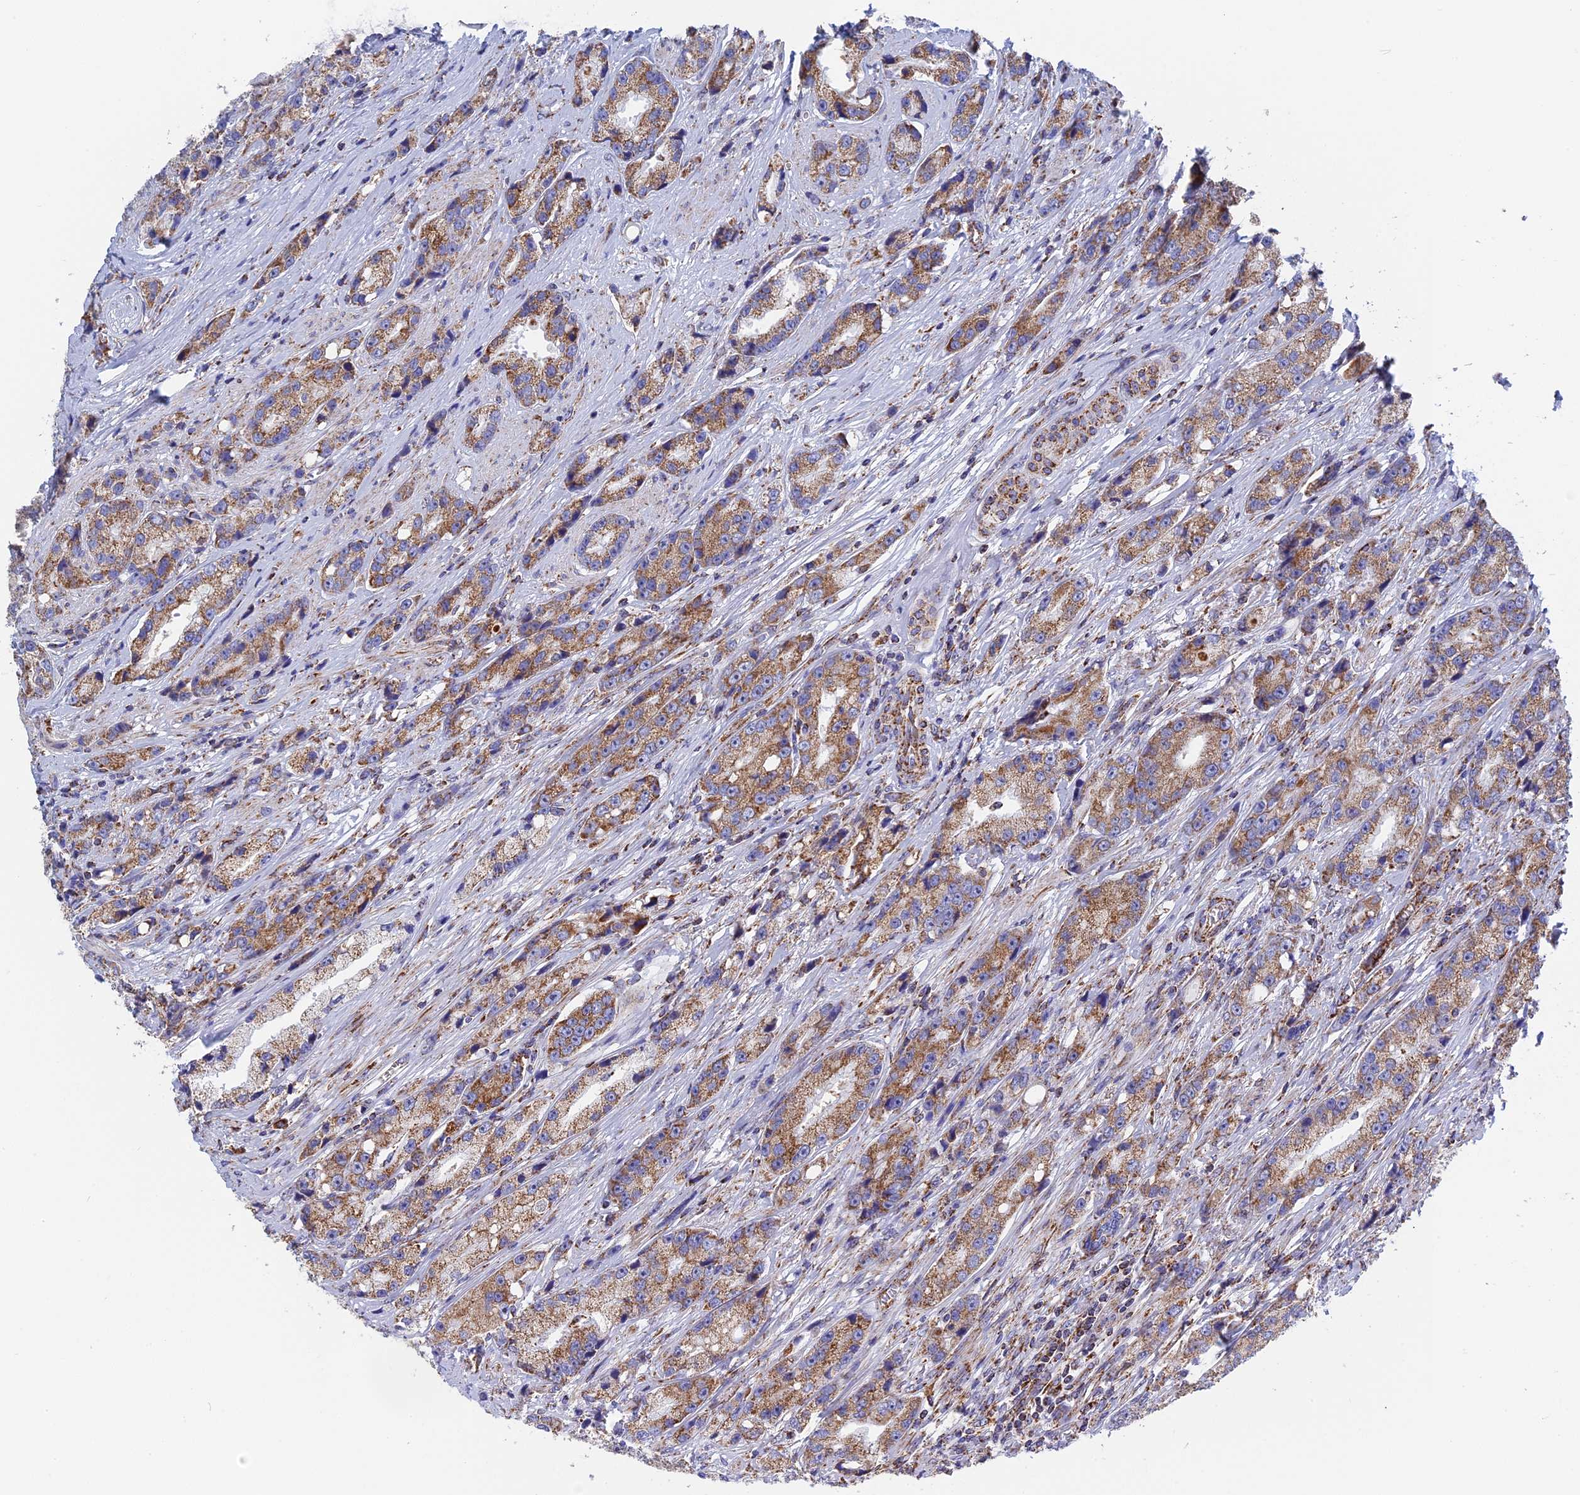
{"staining": {"intensity": "moderate", "quantity": ">75%", "location": "cytoplasmic/membranous"}, "tissue": "prostate cancer", "cell_type": "Tumor cells", "image_type": "cancer", "snomed": [{"axis": "morphology", "description": "Adenocarcinoma, High grade"}, {"axis": "topography", "description": "Prostate"}], "caption": "A micrograph of human adenocarcinoma (high-grade) (prostate) stained for a protein displays moderate cytoplasmic/membranous brown staining in tumor cells.", "gene": "NDUFA5", "patient": {"sex": "male", "age": 74}}